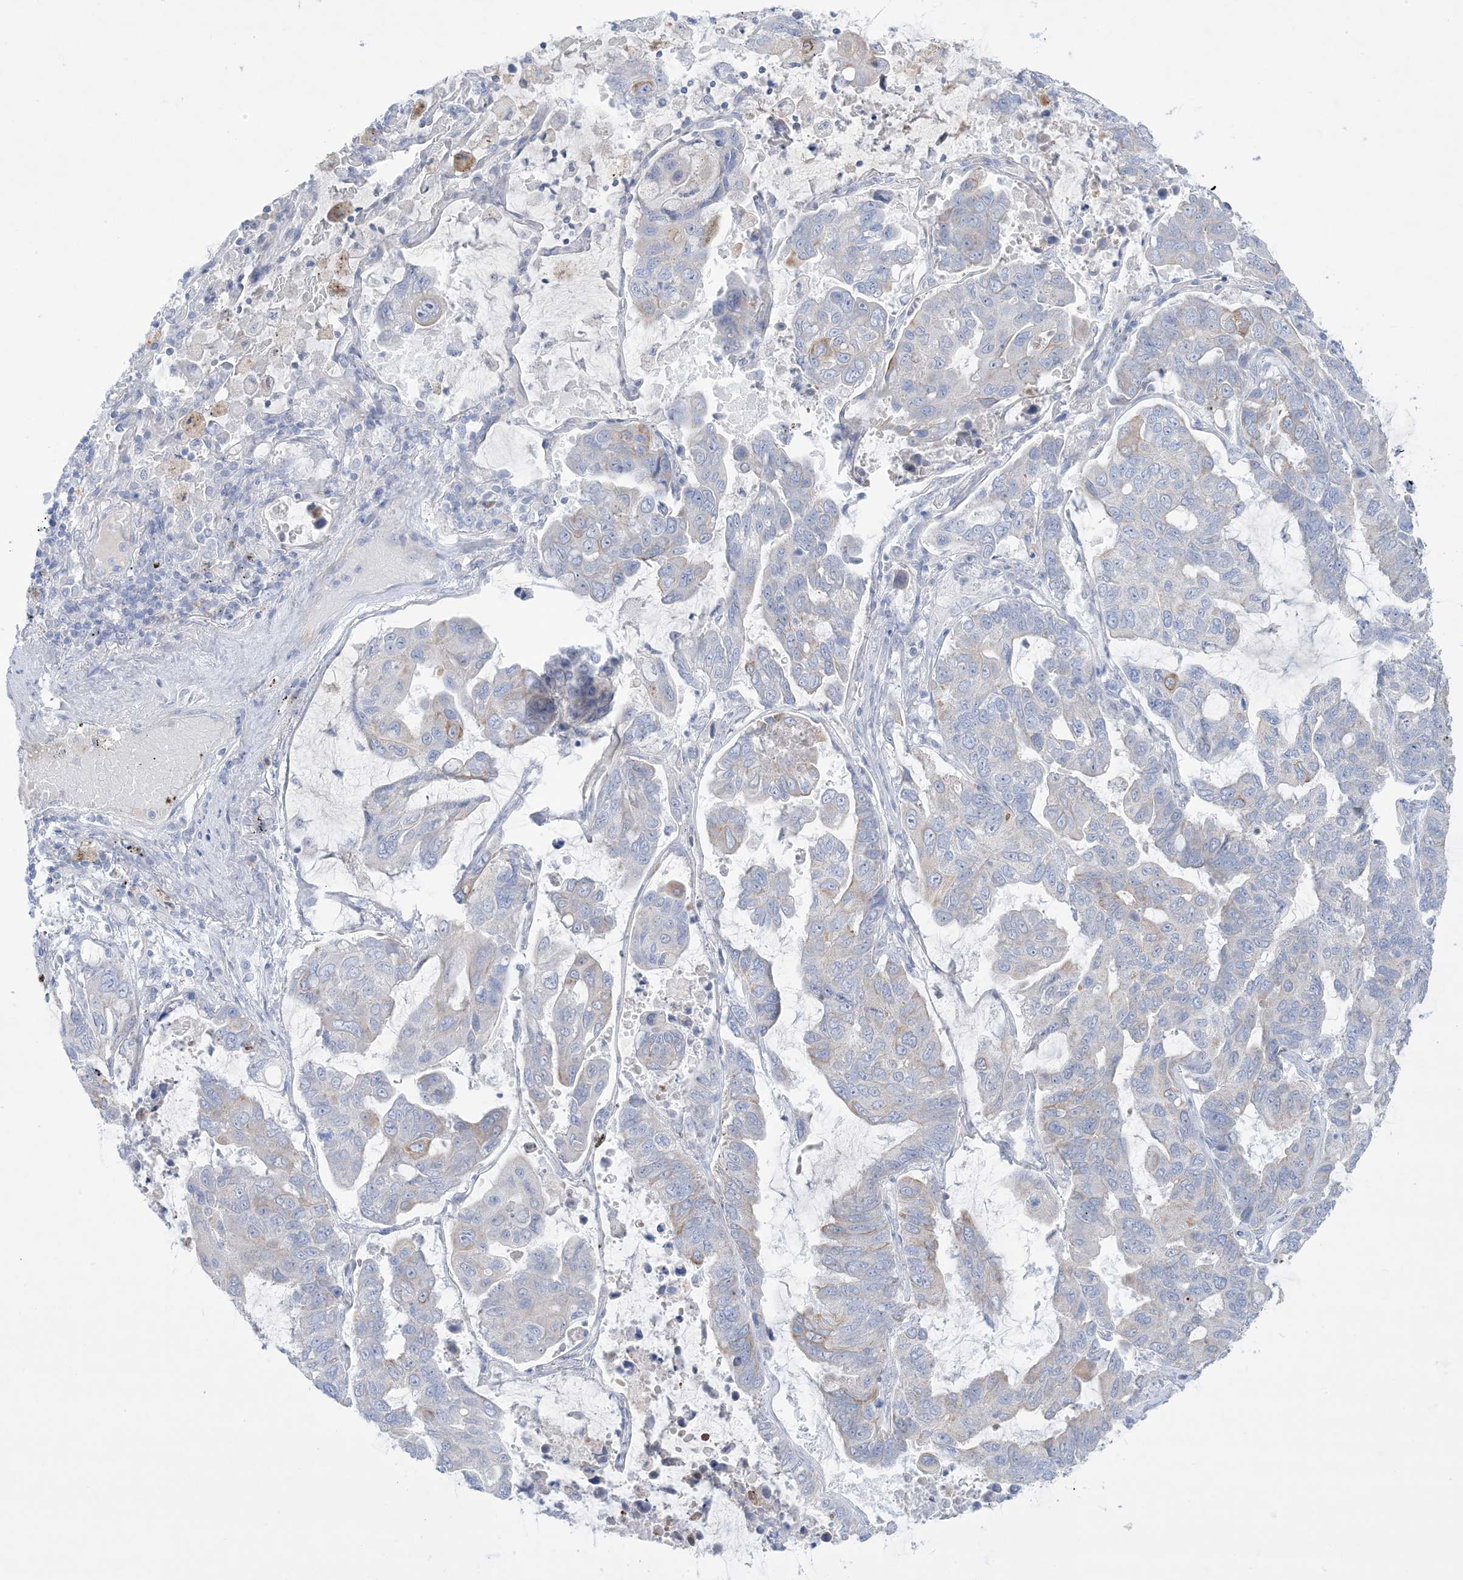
{"staining": {"intensity": "weak", "quantity": "<25%", "location": "cytoplasmic/membranous"}, "tissue": "lung cancer", "cell_type": "Tumor cells", "image_type": "cancer", "snomed": [{"axis": "morphology", "description": "Adenocarcinoma, NOS"}, {"axis": "topography", "description": "Lung"}], "caption": "An immunohistochemistry micrograph of adenocarcinoma (lung) is shown. There is no staining in tumor cells of adenocarcinoma (lung).", "gene": "ATP11C", "patient": {"sex": "male", "age": 64}}